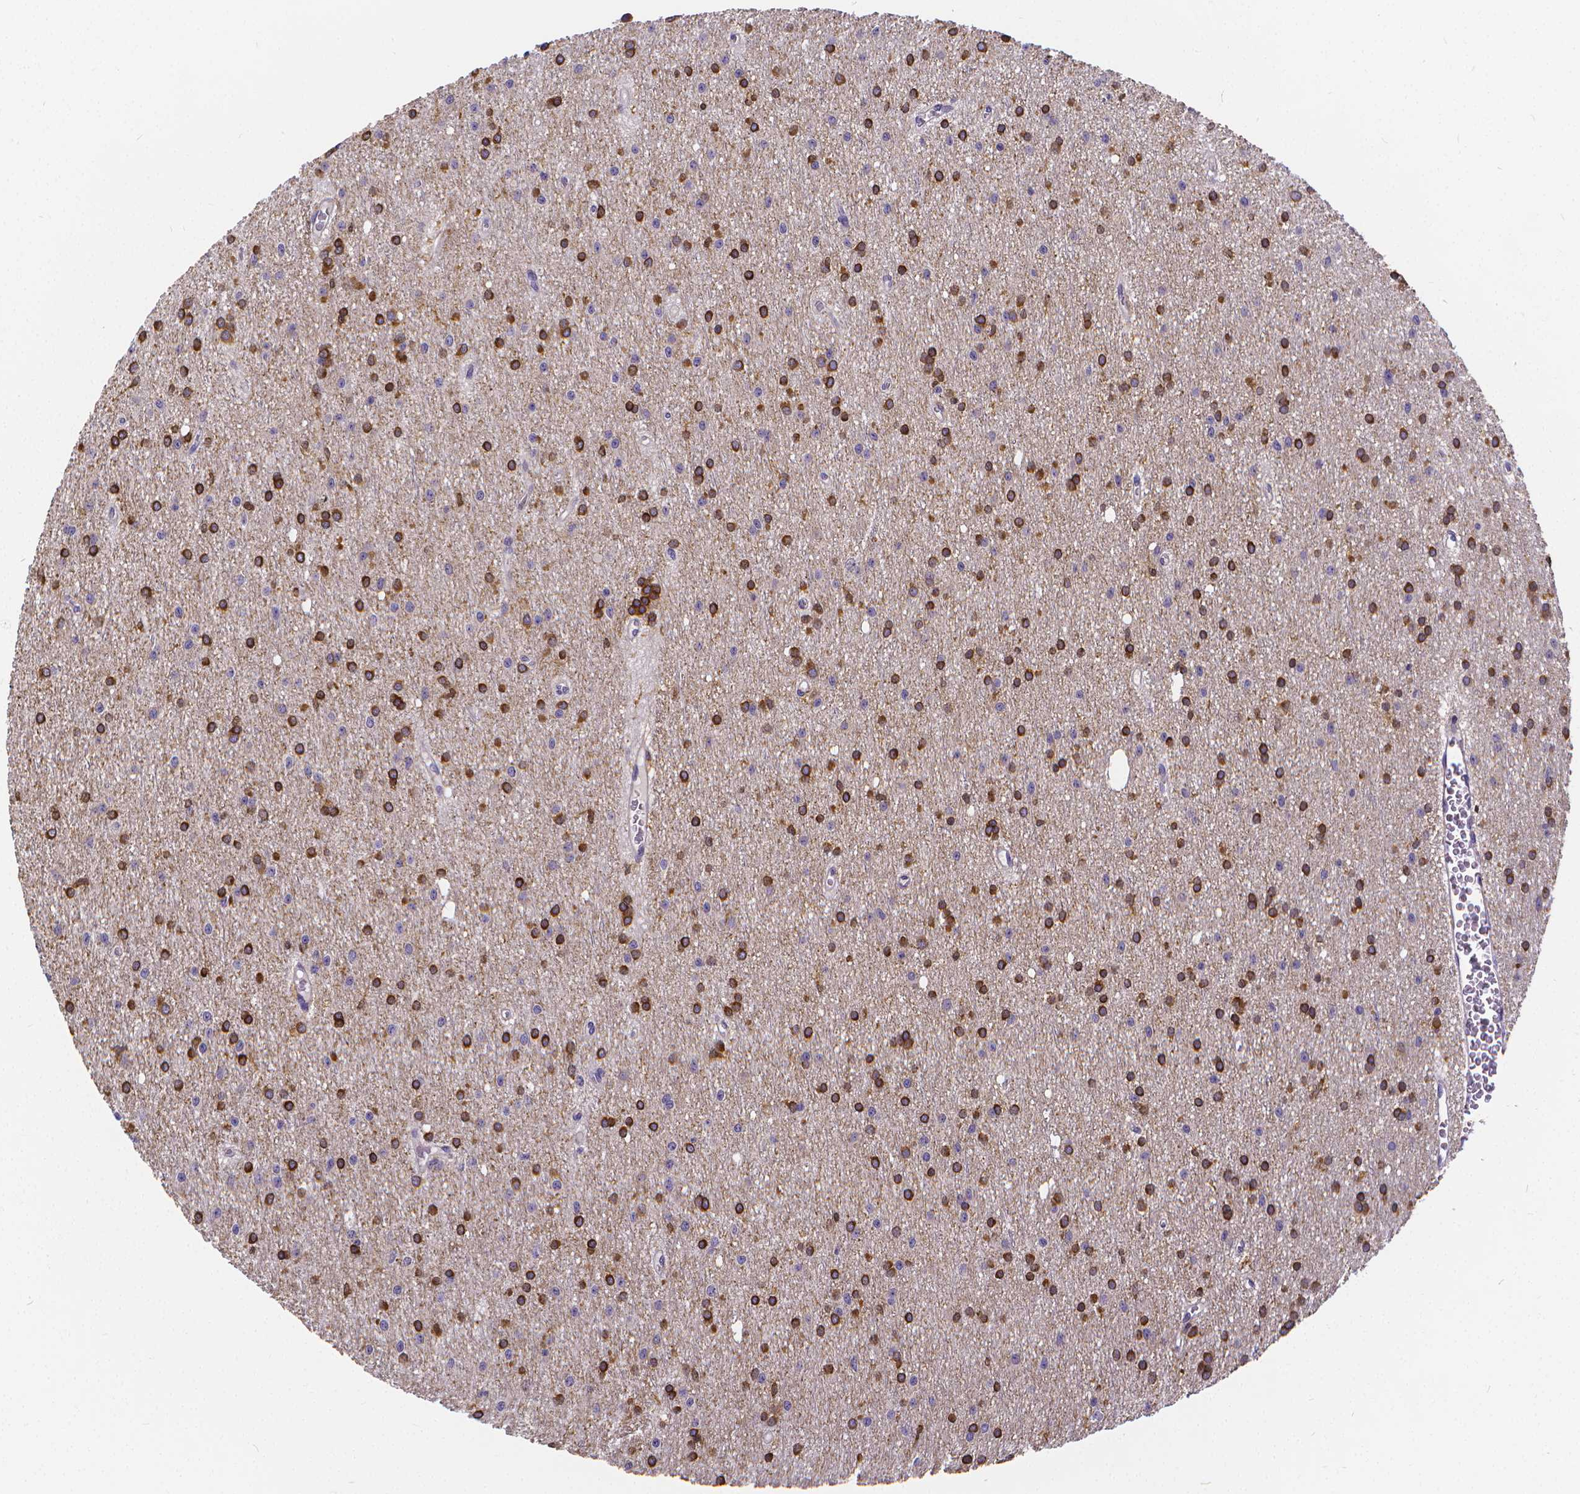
{"staining": {"intensity": "strong", "quantity": ">75%", "location": "cytoplasmic/membranous"}, "tissue": "glioma", "cell_type": "Tumor cells", "image_type": "cancer", "snomed": [{"axis": "morphology", "description": "Glioma, malignant, Low grade"}, {"axis": "topography", "description": "Brain"}], "caption": "A brown stain labels strong cytoplasmic/membranous expression of a protein in glioma tumor cells.", "gene": "GLRB", "patient": {"sex": "male", "age": 27}}